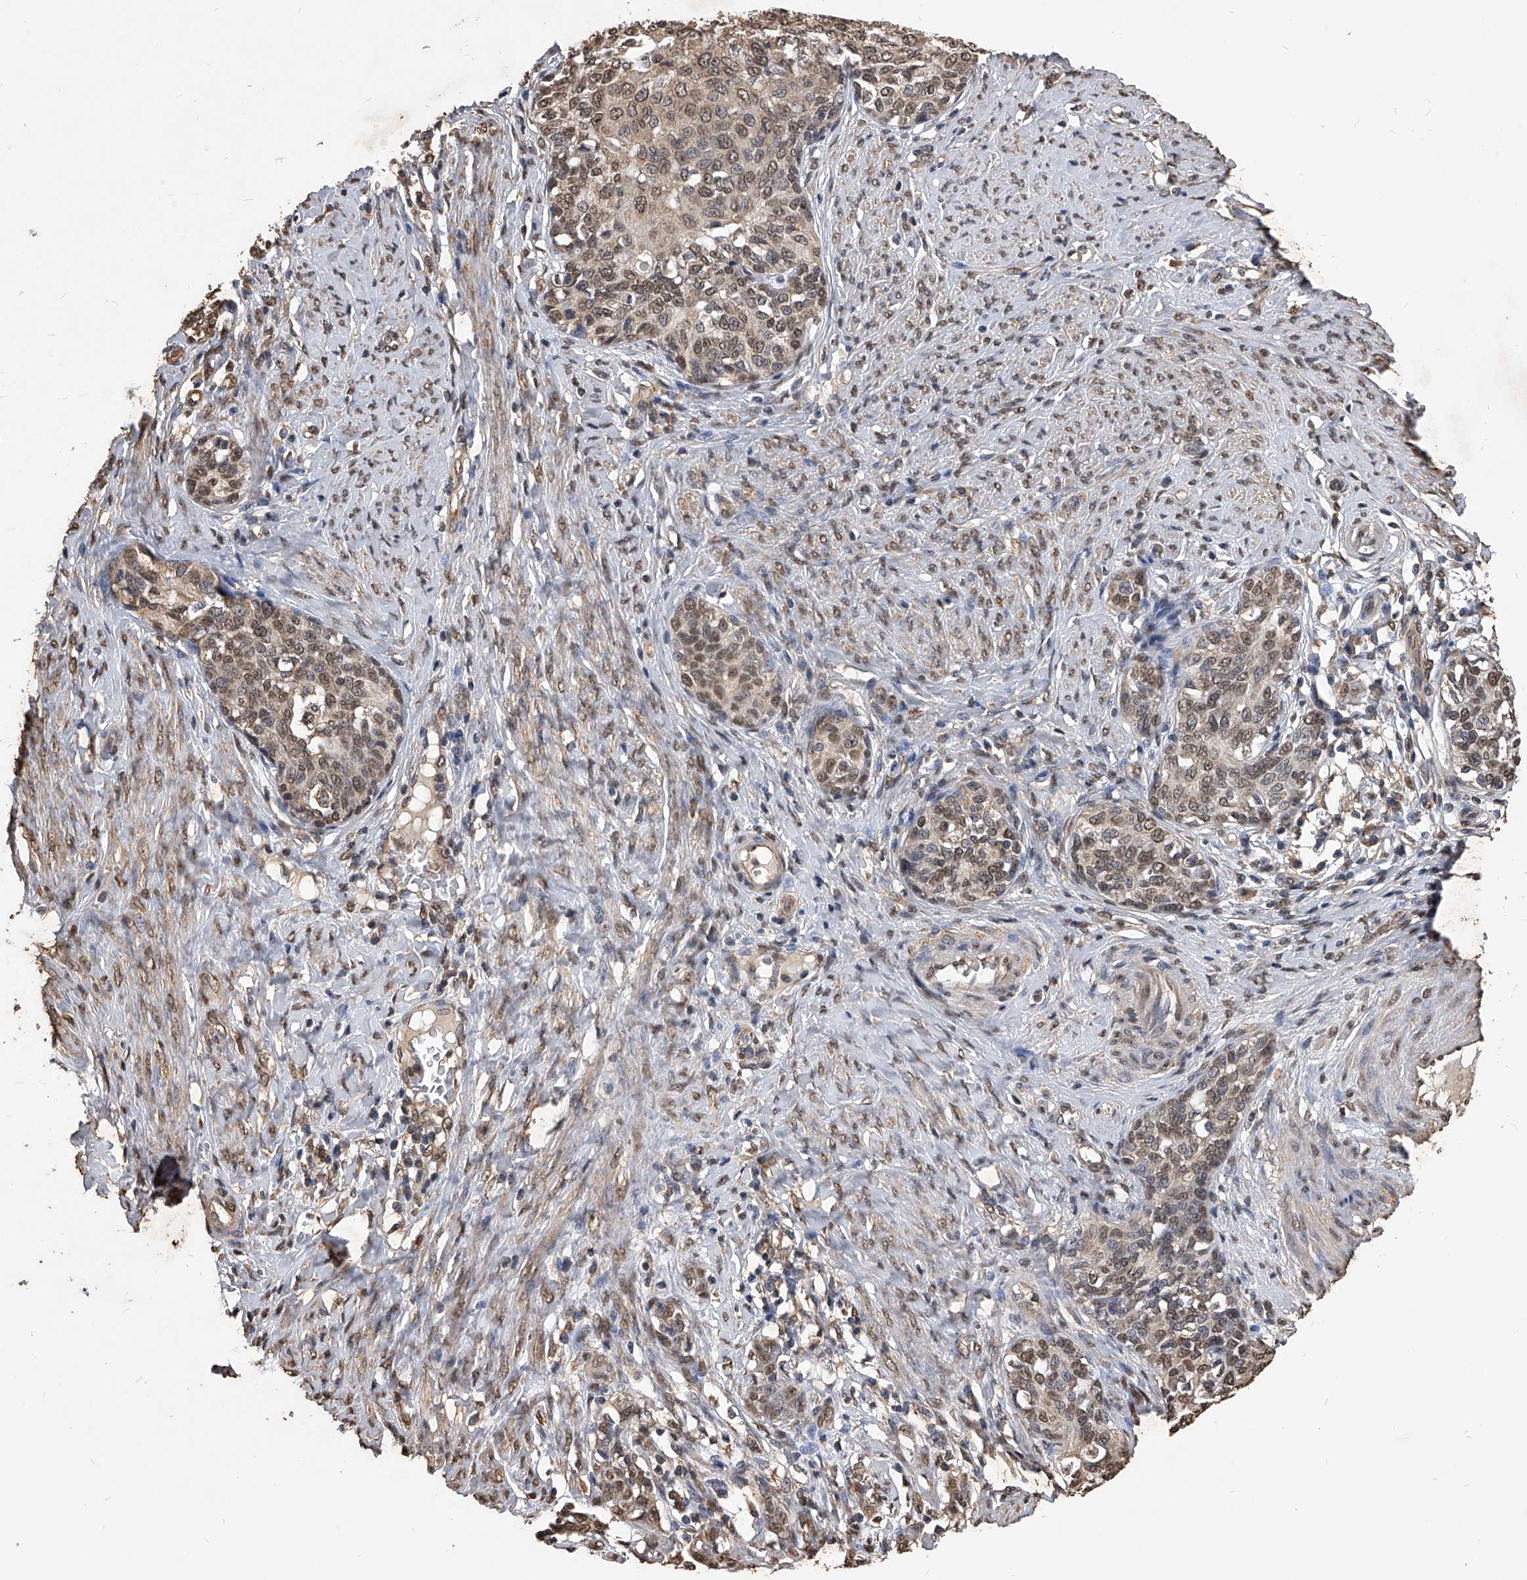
{"staining": {"intensity": "moderate", "quantity": ">75%", "location": "nuclear"}, "tissue": "cervical cancer", "cell_type": "Tumor cells", "image_type": "cancer", "snomed": [{"axis": "morphology", "description": "Squamous cell carcinoma, NOS"}, {"axis": "morphology", "description": "Adenocarcinoma, NOS"}, {"axis": "topography", "description": "Cervix"}], "caption": "Approximately >75% of tumor cells in human cervical squamous cell carcinoma demonstrate moderate nuclear protein staining as visualized by brown immunohistochemical staining.", "gene": "FBXL4", "patient": {"sex": "female", "age": 52}}